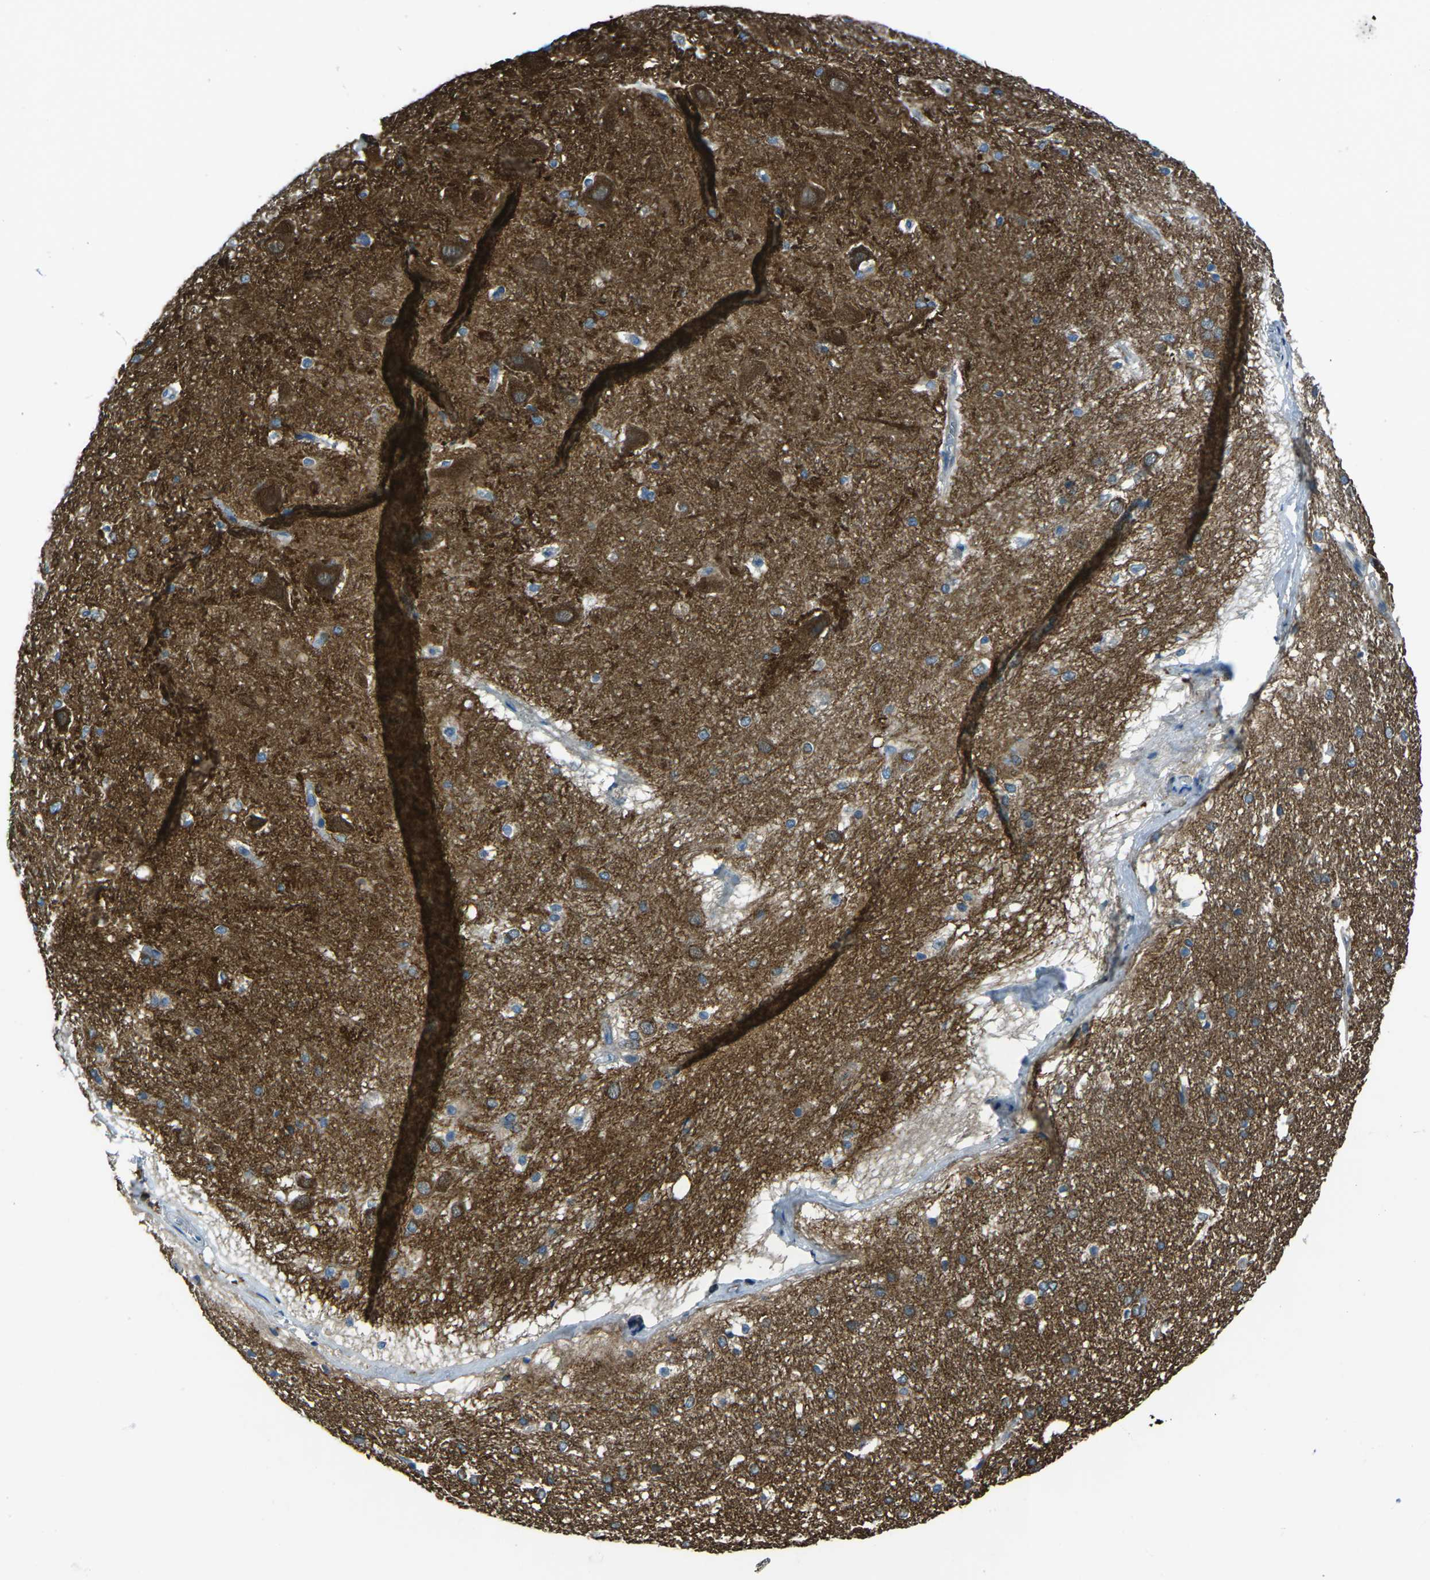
{"staining": {"intensity": "moderate", "quantity": "25%-75%", "location": "cytoplasmic/membranous"}, "tissue": "hippocampus", "cell_type": "Glial cells", "image_type": "normal", "snomed": [{"axis": "morphology", "description": "Normal tissue, NOS"}, {"axis": "topography", "description": "Hippocampus"}], "caption": "Glial cells reveal medium levels of moderate cytoplasmic/membranous staining in about 25%-75% of cells in benign hippocampus. (brown staining indicates protein expression, while blue staining denotes nuclei).", "gene": "CDK17", "patient": {"sex": "female", "age": 19}}